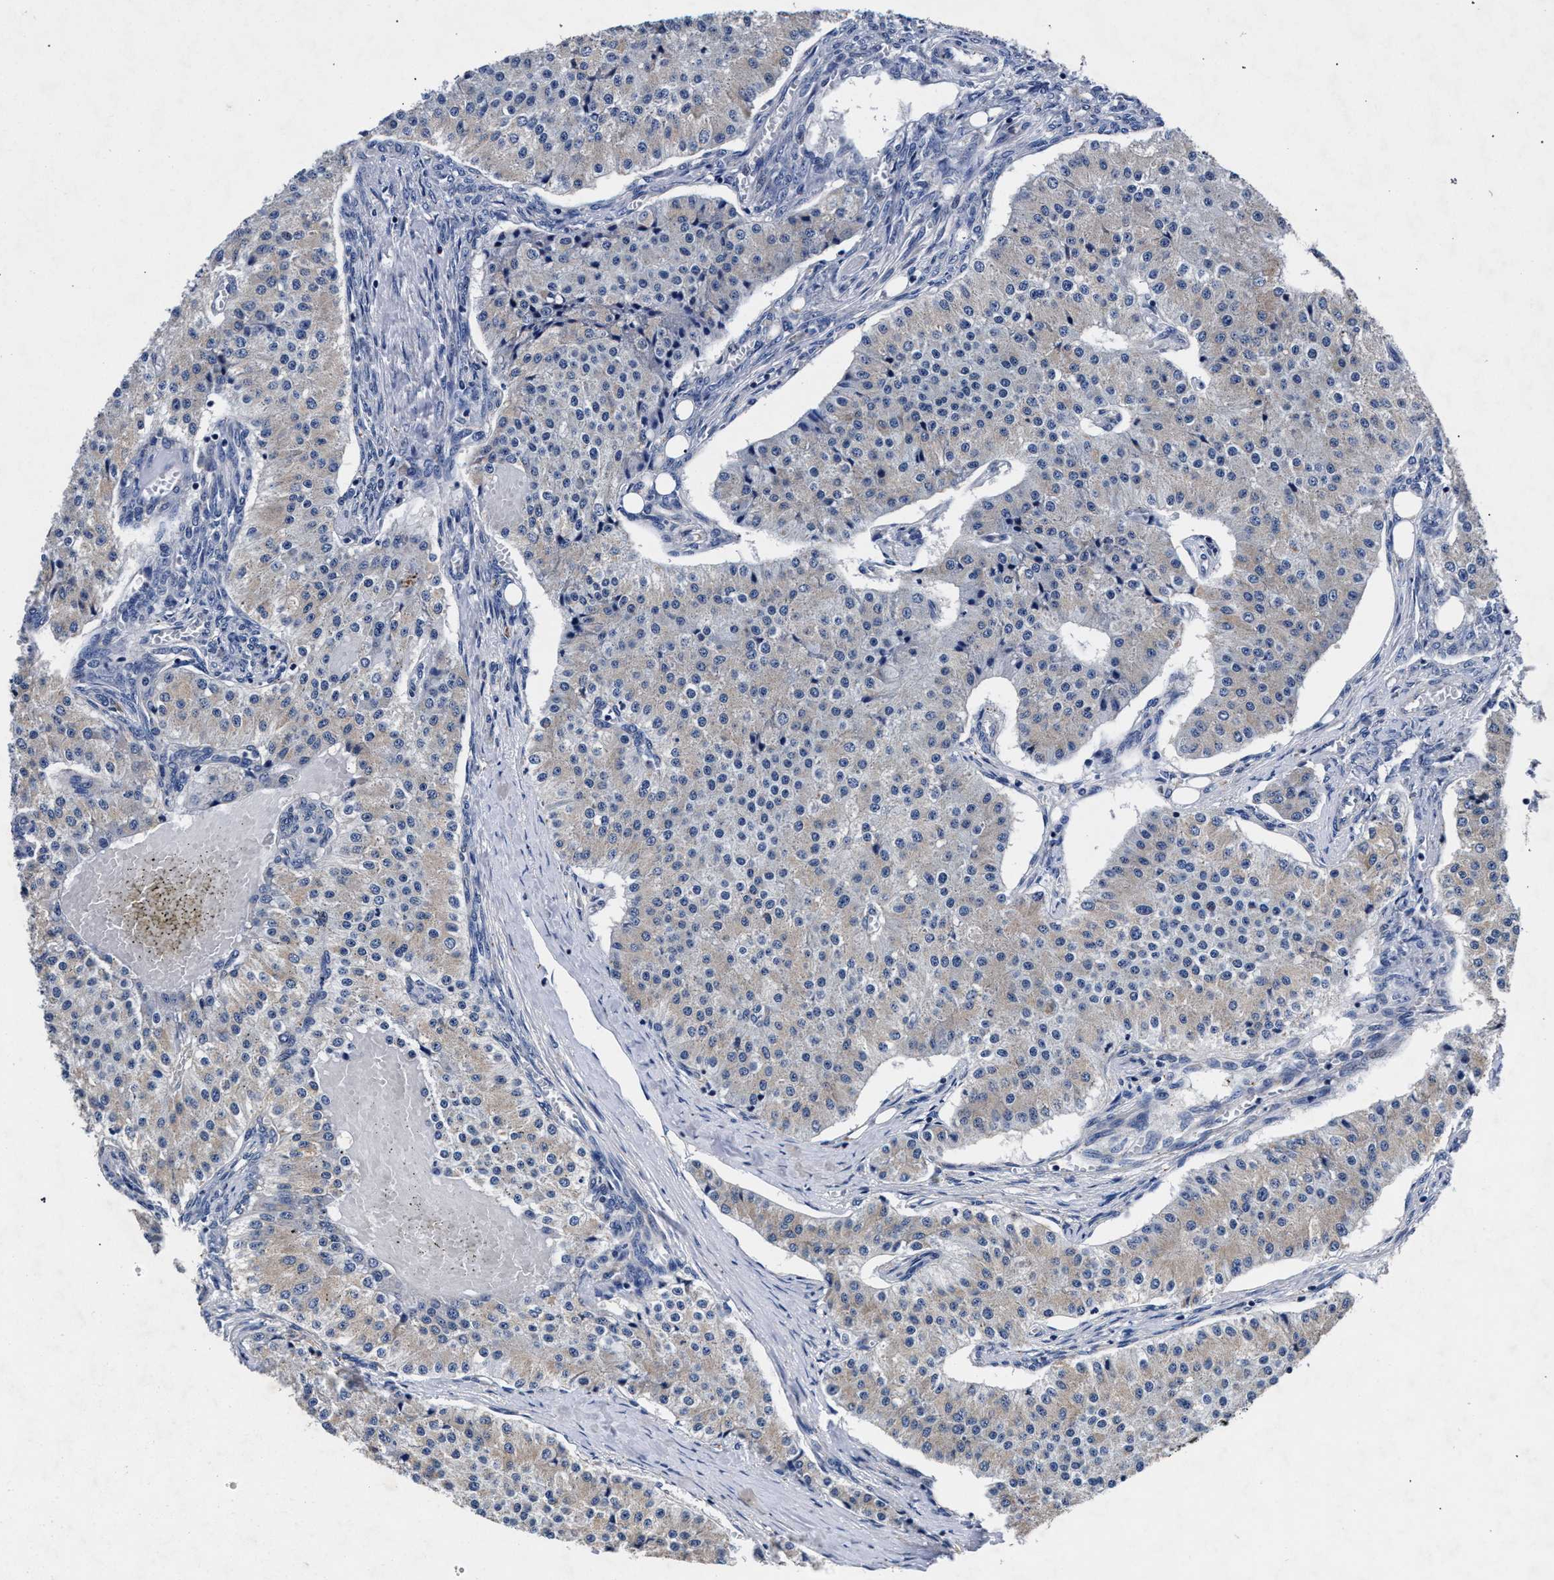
{"staining": {"intensity": "weak", "quantity": "<25%", "location": "cytoplasmic/membranous"}, "tissue": "carcinoid", "cell_type": "Tumor cells", "image_type": "cancer", "snomed": [{"axis": "morphology", "description": "Carcinoid, malignant, NOS"}, {"axis": "topography", "description": "Colon"}], "caption": "An image of carcinoid stained for a protein exhibits no brown staining in tumor cells.", "gene": "CFAP95", "patient": {"sex": "female", "age": 52}}